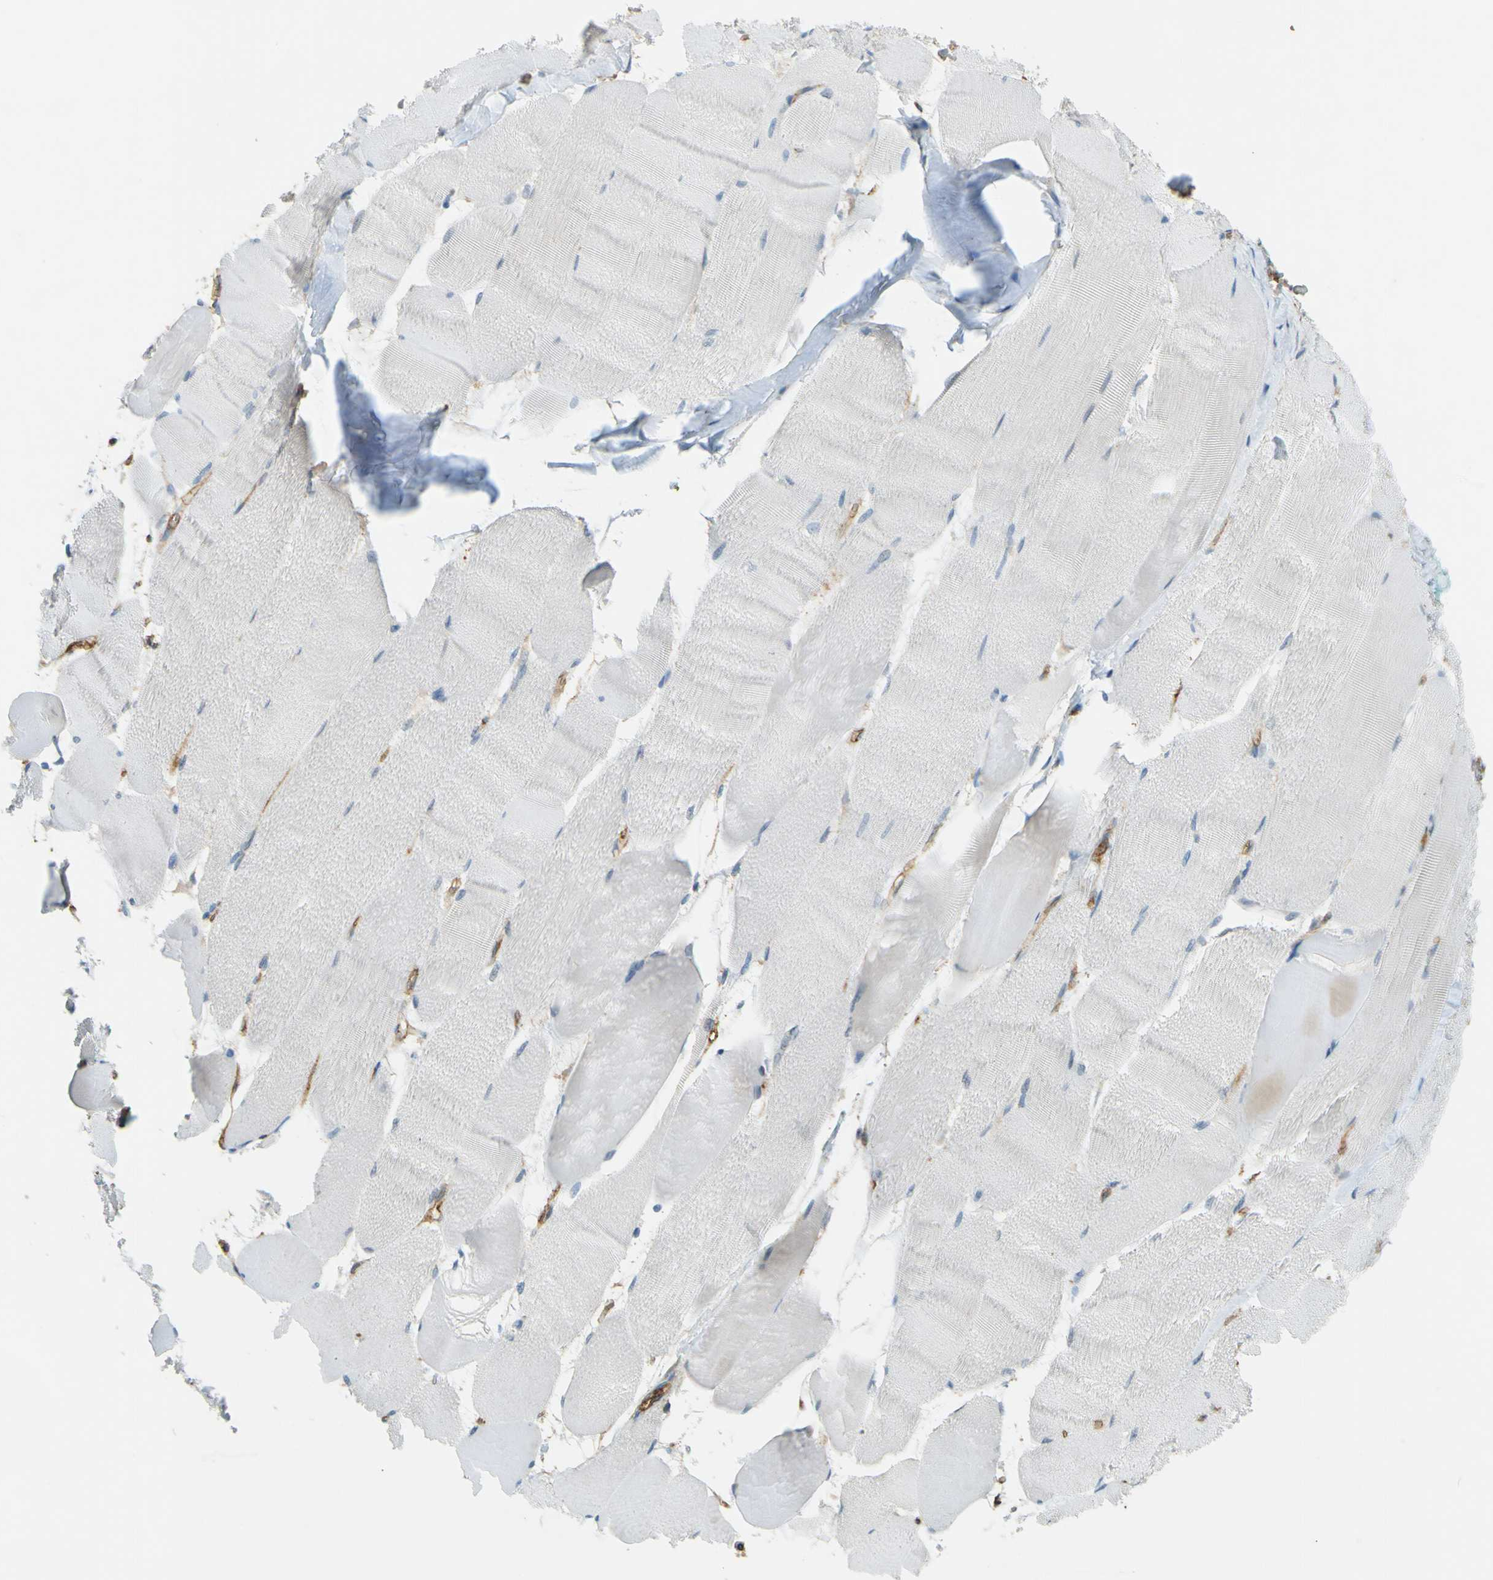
{"staining": {"intensity": "negative", "quantity": "none", "location": "none"}, "tissue": "skeletal muscle", "cell_type": "Myocytes", "image_type": "normal", "snomed": [{"axis": "morphology", "description": "Normal tissue, NOS"}, {"axis": "morphology", "description": "Squamous cell carcinoma, NOS"}, {"axis": "topography", "description": "Skeletal muscle"}], "caption": "The image displays no staining of myocytes in normal skeletal muscle. (Stains: DAB (3,3'-diaminobenzidine) immunohistochemistry with hematoxylin counter stain, Microscopy: brightfield microscopy at high magnification).", "gene": "PLXDC1", "patient": {"sex": "male", "age": 51}}